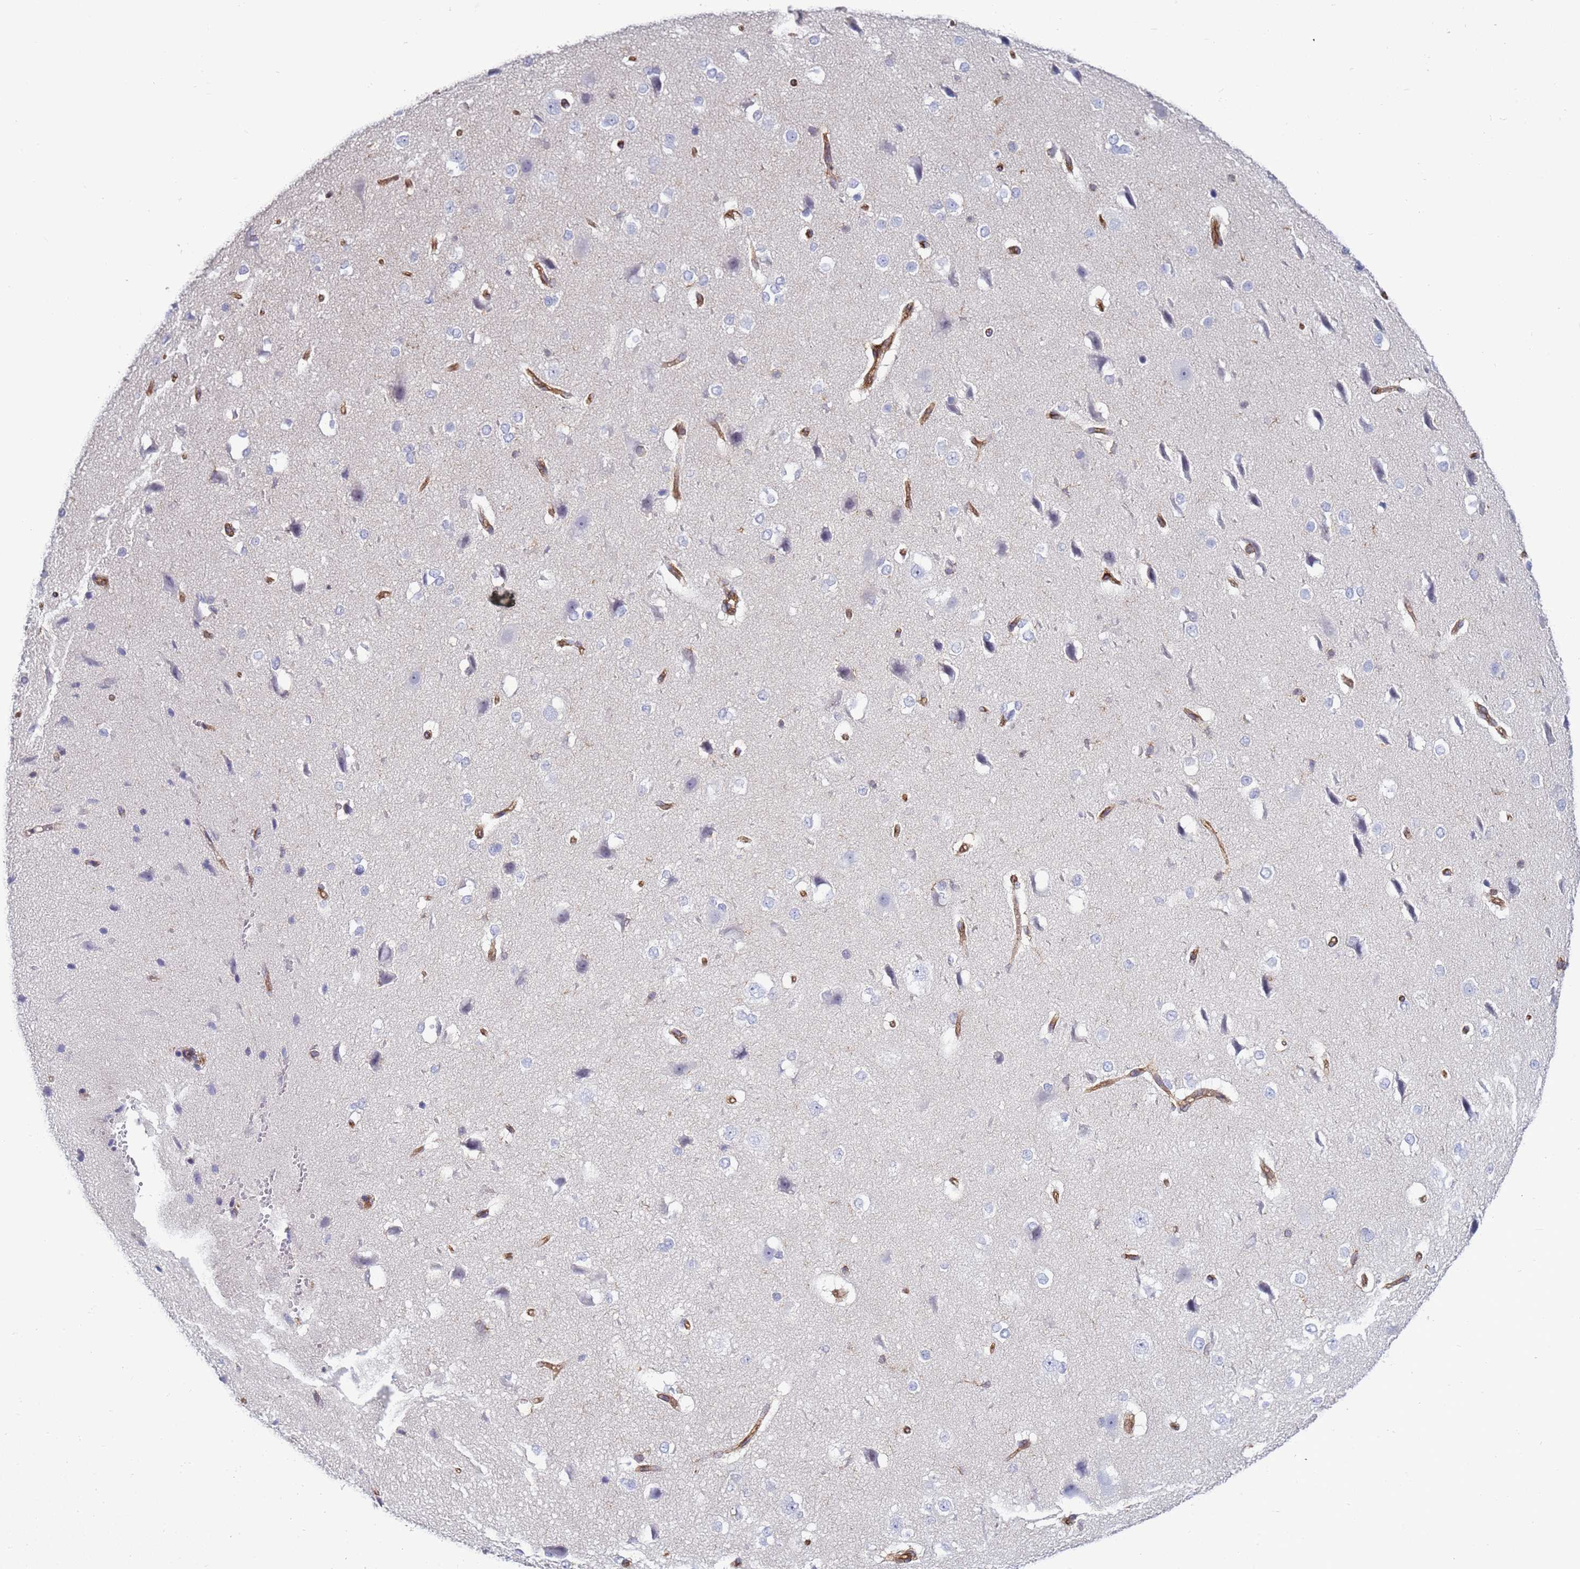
{"staining": {"intensity": "strong", "quantity": ">75%", "location": "cytoplasmic/membranous"}, "tissue": "cerebral cortex", "cell_type": "Endothelial cells", "image_type": "normal", "snomed": [{"axis": "morphology", "description": "Normal tissue, NOS"}, {"axis": "morphology", "description": "Developmental malformation"}, {"axis": "topography", "description": "Cerebral cortex"}], "caption": "Strong cytoplasmic/membranous expression is identified in approximately >75% of endothelial cells in unremarkable cerebral cortex.", "gene": "ZBTB8OS", "patient": {"sex": "female", "age": 30}}